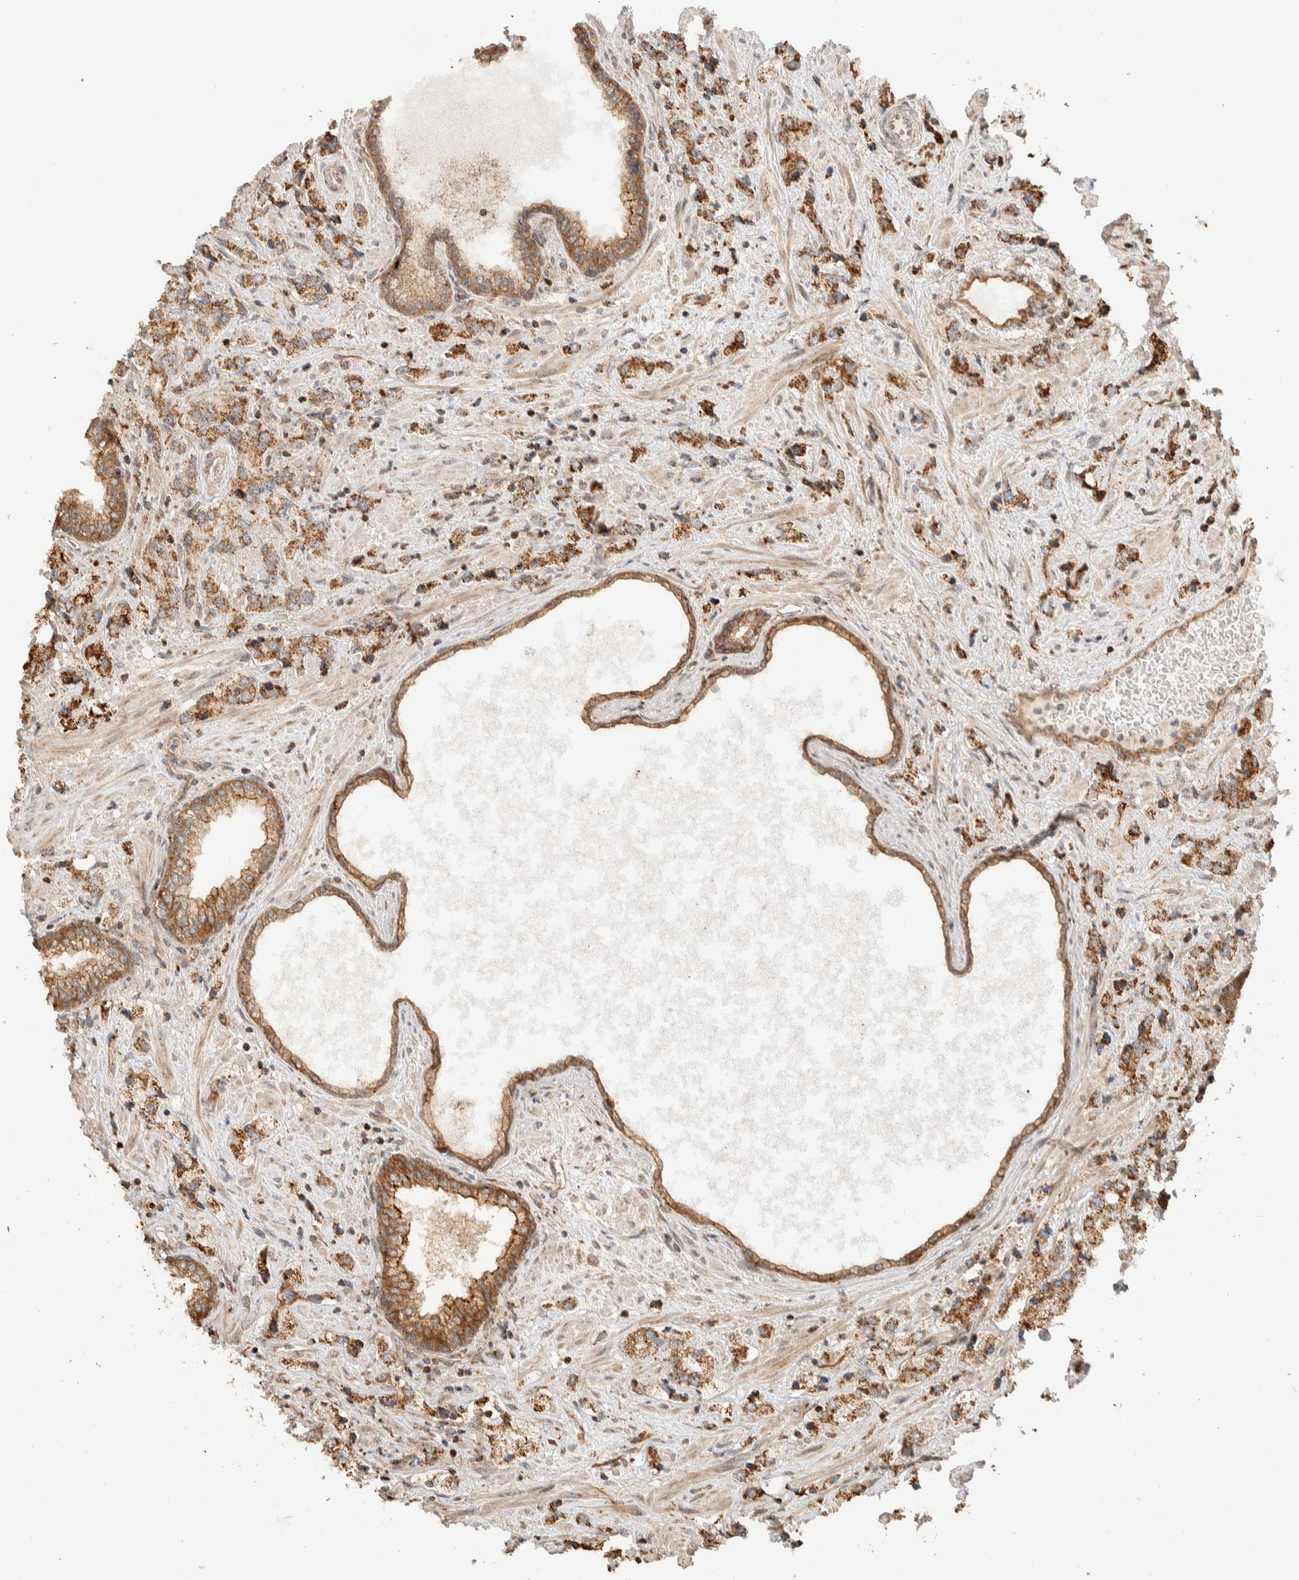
{"staining": {"intensity": "moderate", "quantity": ">75%", "location": "cytoplasmic/membranous"}, "tissue": "prostate cancer", "cell_type": "Tumor cells", "image_type": "cancer", "snomed": [{"axis": "morphology", "description": "Adenocarcinoma, High grade"}, {"axis": "topography", "description": "Prostate"}], "caption": "The immunohistochemical stain highlights moderate cytoplasmic/membranous expression in tumor cells of prostate high-grade adenocarcinoma tissue. (Stains: DAB in brown, nuclei in blue, Microscopy: brightfield microscopy at high magnification).", "gene": "KIF9", "patient": {"sex": "male", "age": 66}}